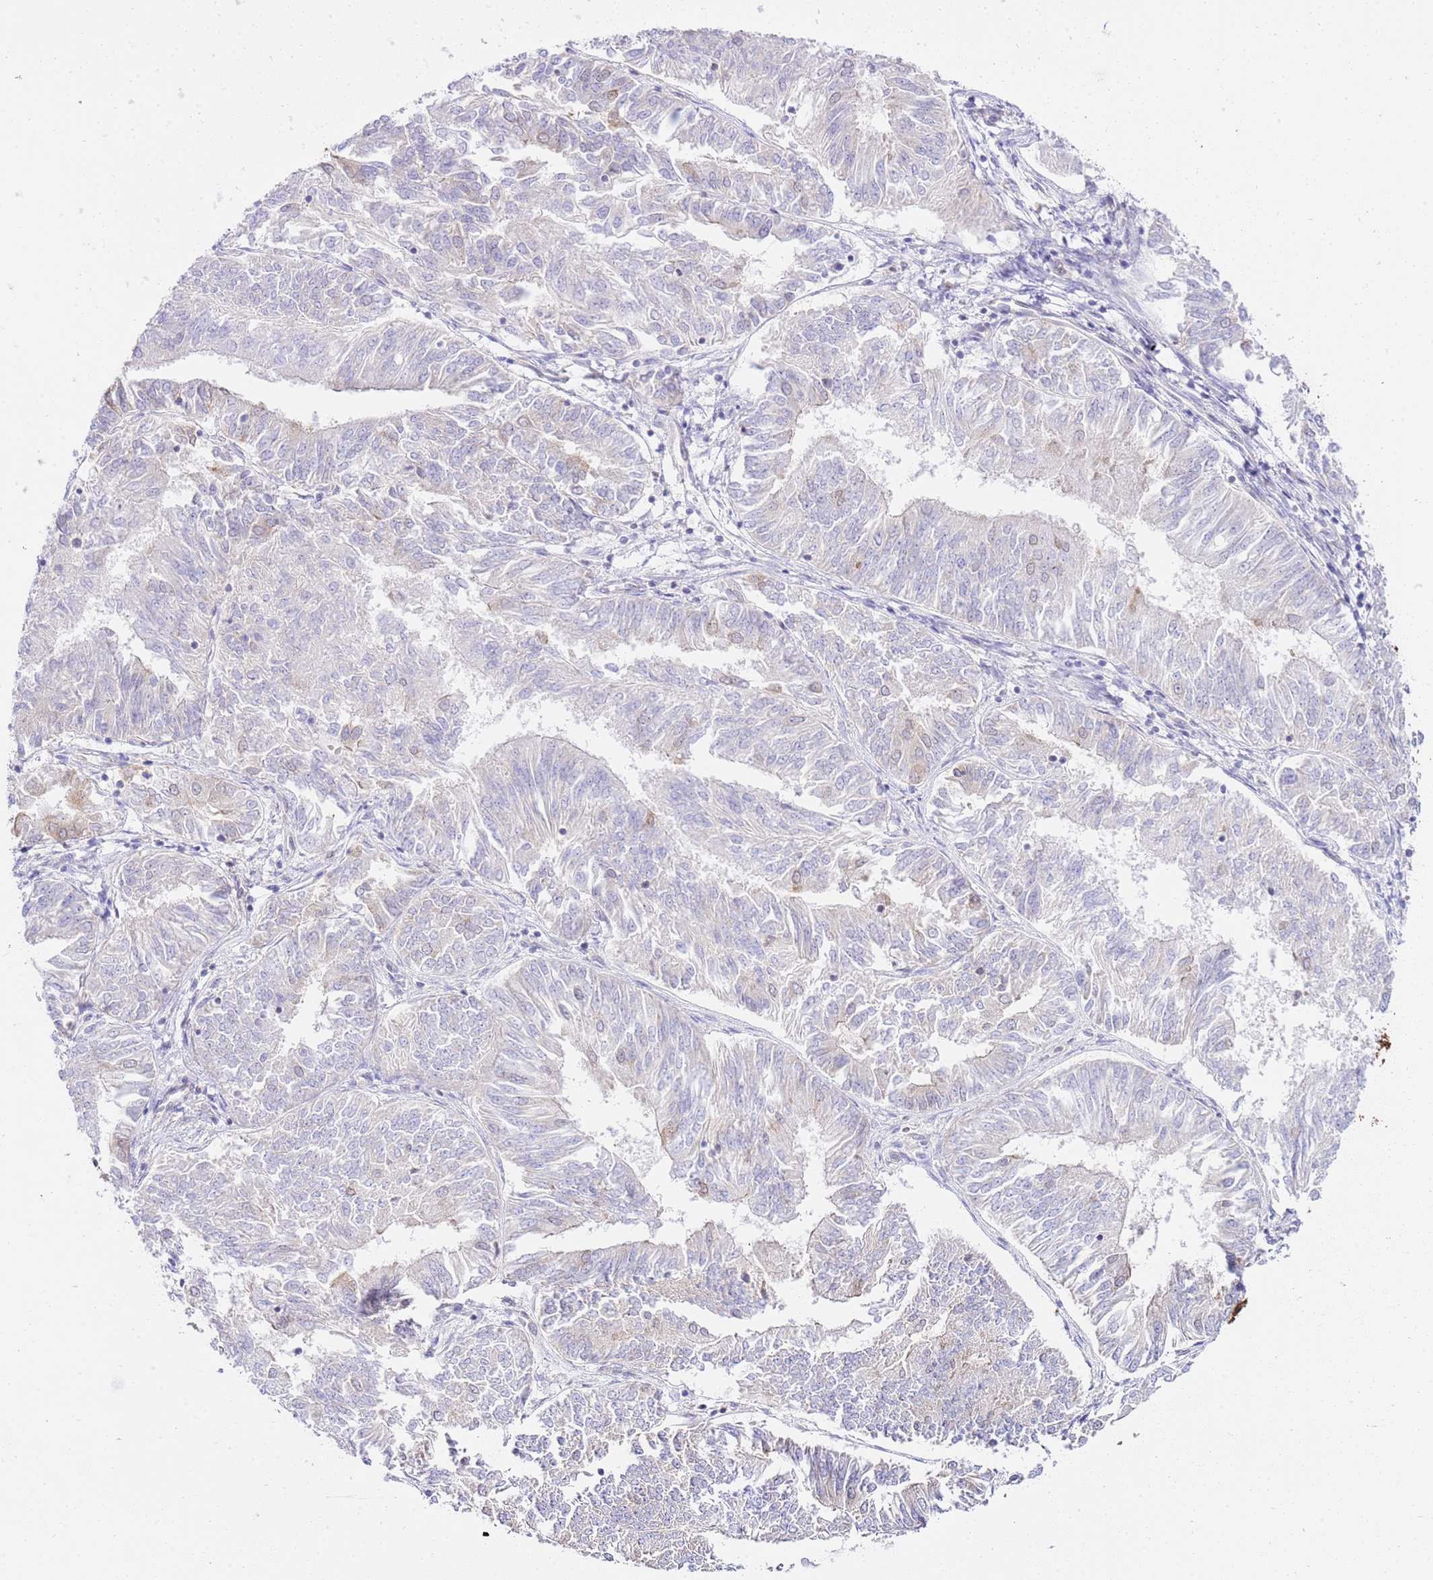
{"staining": {"intensity": "negative", "quantity": "none", "location": "none"}, "tissue": "endometrial cancer", "cell_type": "Tumor cells", "image_type": "cancer", "snomed": [{"axis": "morphology", "description": "Adenocarcinoma, NOS"}, {"axis": "topography", "description": "Endometrium"}], "caption": "High power microscopy histopathology image of an immunohistochemistry (IHC) photomicrograph of adenocarcinoma (endometrial), revealing no significant positivity in tumor cells.", "gene": "TRIM37", "patient": {"sex": "female", "age": 58}}